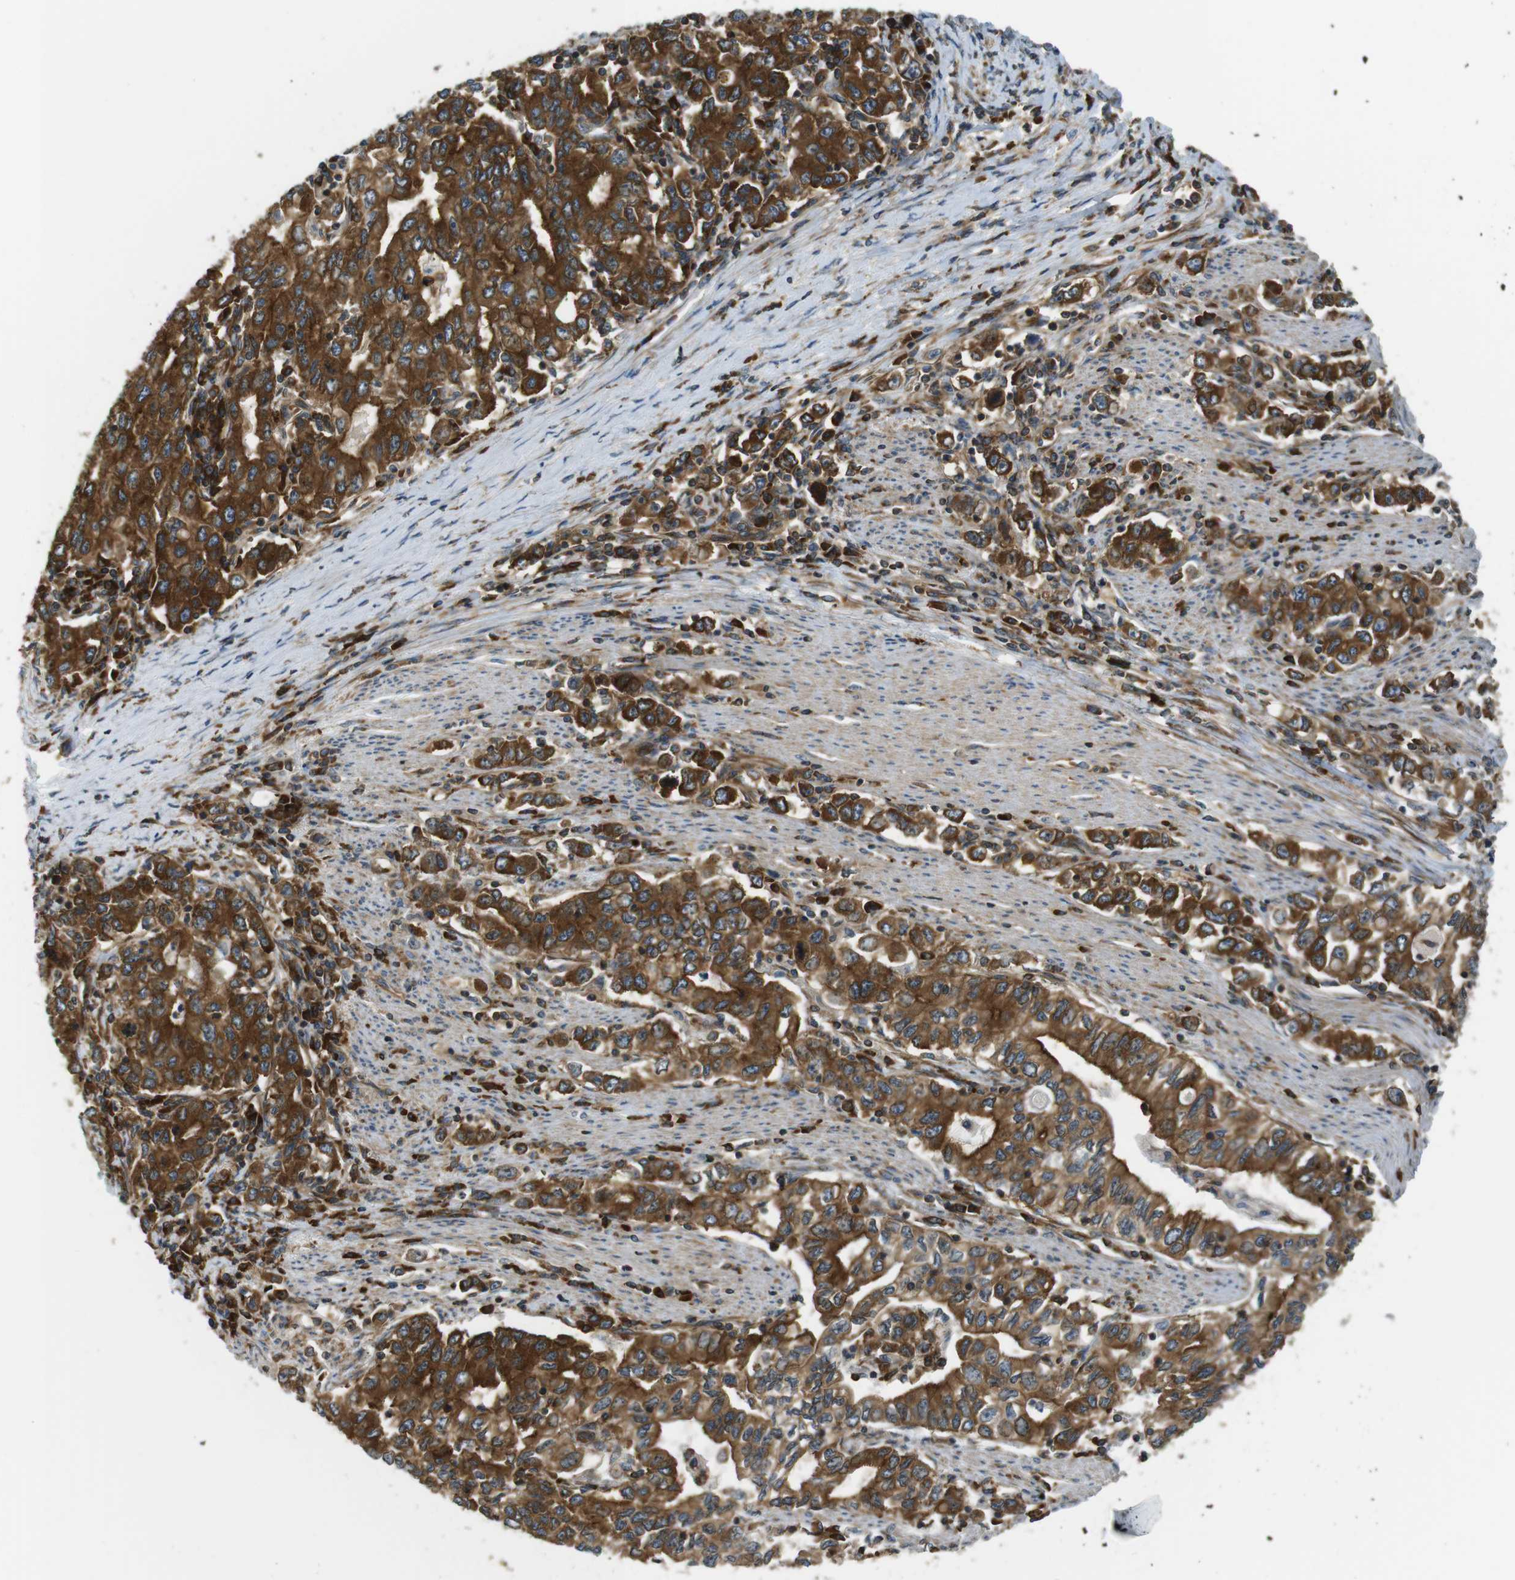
{"staining": {"intensity": "strong", "quantity": ">75%", "location": "cytoplasmic/membranous"}, "tissue": "stomach cancer", "cell_type": "Tumor cells", "image_type": "cancer", "snomed": [{"axis": "morphology", "description": "Adenocarcinoma, NOS"}, {"axis": "topography", "description": "Stomach, lower"}], "caption": "Protein staining of stomach cancer (adenocarcinoma) tissue demonstrates strong cytoplasmic/membranous expression in about >75% of tumor cells.", "gene": "TSC1", "patient": {"sex": "female", "age": 72}}